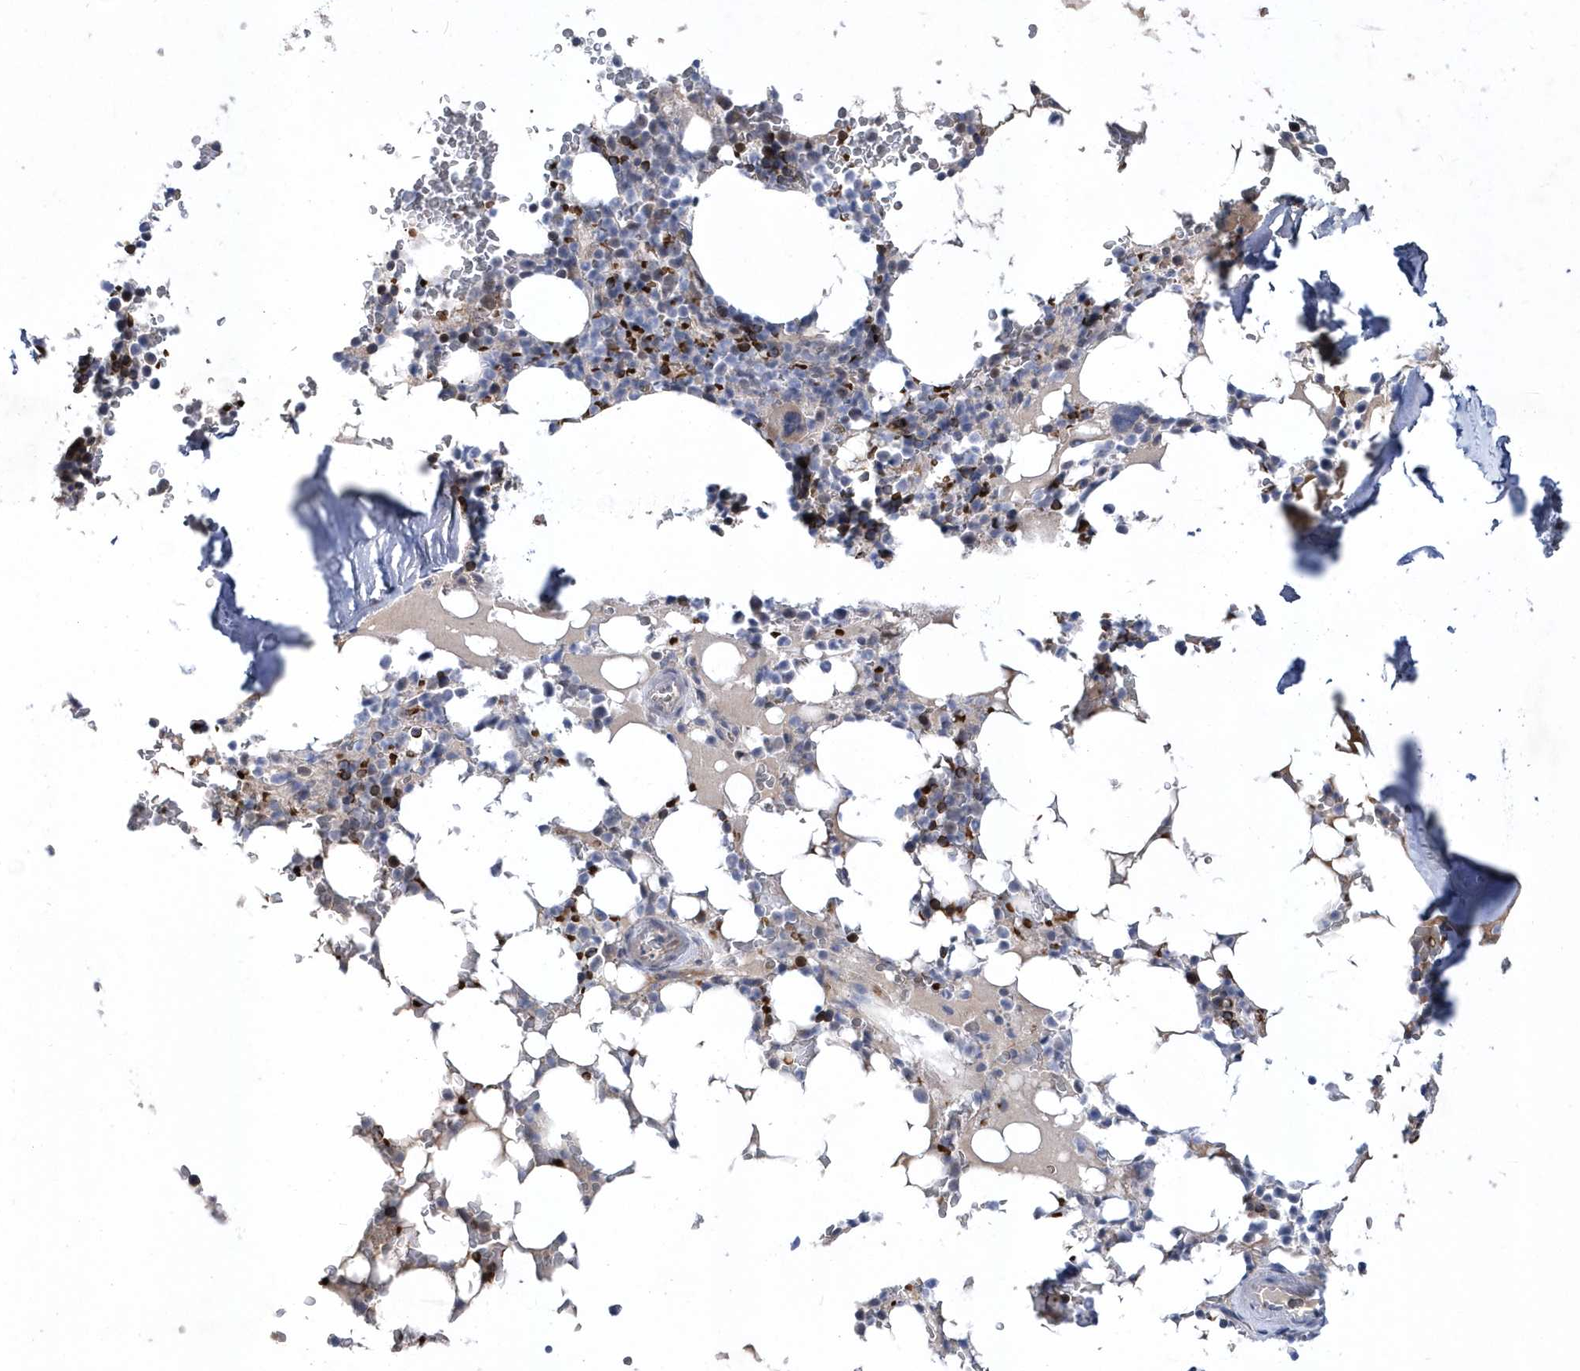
{"staining": {"intensity": "strong", "quantity": "<25%", "location": "cytoplasmic/membranous"}, "tissue": "bone marrow", "cell_type": "Hematopoietic cells", "image_type": "normal", "snomed": [{"axis": "morphology", "description": "Normal tissue, NOS"}, {"axis": "topography", "description": "Bone marrow"}], "caption": "Bone marrow stained with DAB immunohistochemistry (IHC) displays medium levels of strong cytoplasmic/membranous expression in about <25% of hematopoietic cells.", "gene": "ZNF875", "patient": {"sex": "male", "age": 58}}